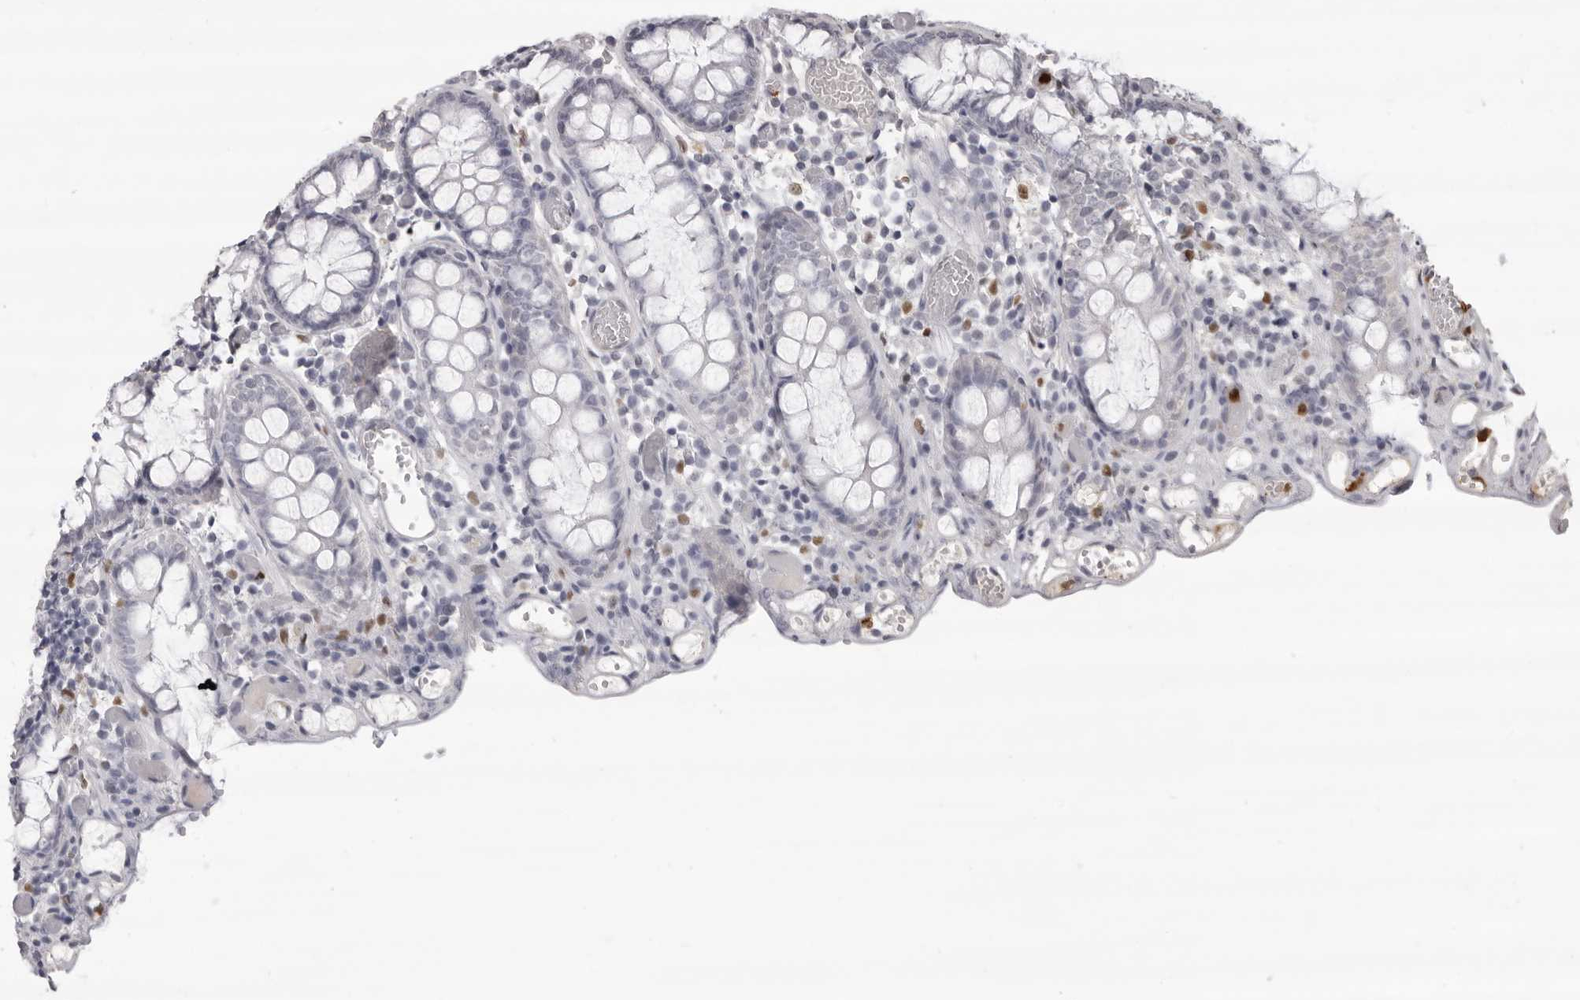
{"staining": {"intensity": "negative", "quantity": "none", "location": "none"}, "tissue": "colon", "cell_type": "Endothelial cells", "image_type": "normal", "snomed": [{"axis": "morphology", "description": "Normal tissue, NOS"}, {"axis": "topography", "description": "Colon"}], "caption": "Immunohistochemistry of benign human colon displays no expression in endothelial cells. Brightfield microscopy of immunohistochemistry stained with DAB (3,3'-diaminobenzidine) (brown) and hematoxylin (blue), captured at high magnification.", "gene": "IL31", "patient": {"sex": "male", "age": 14}}